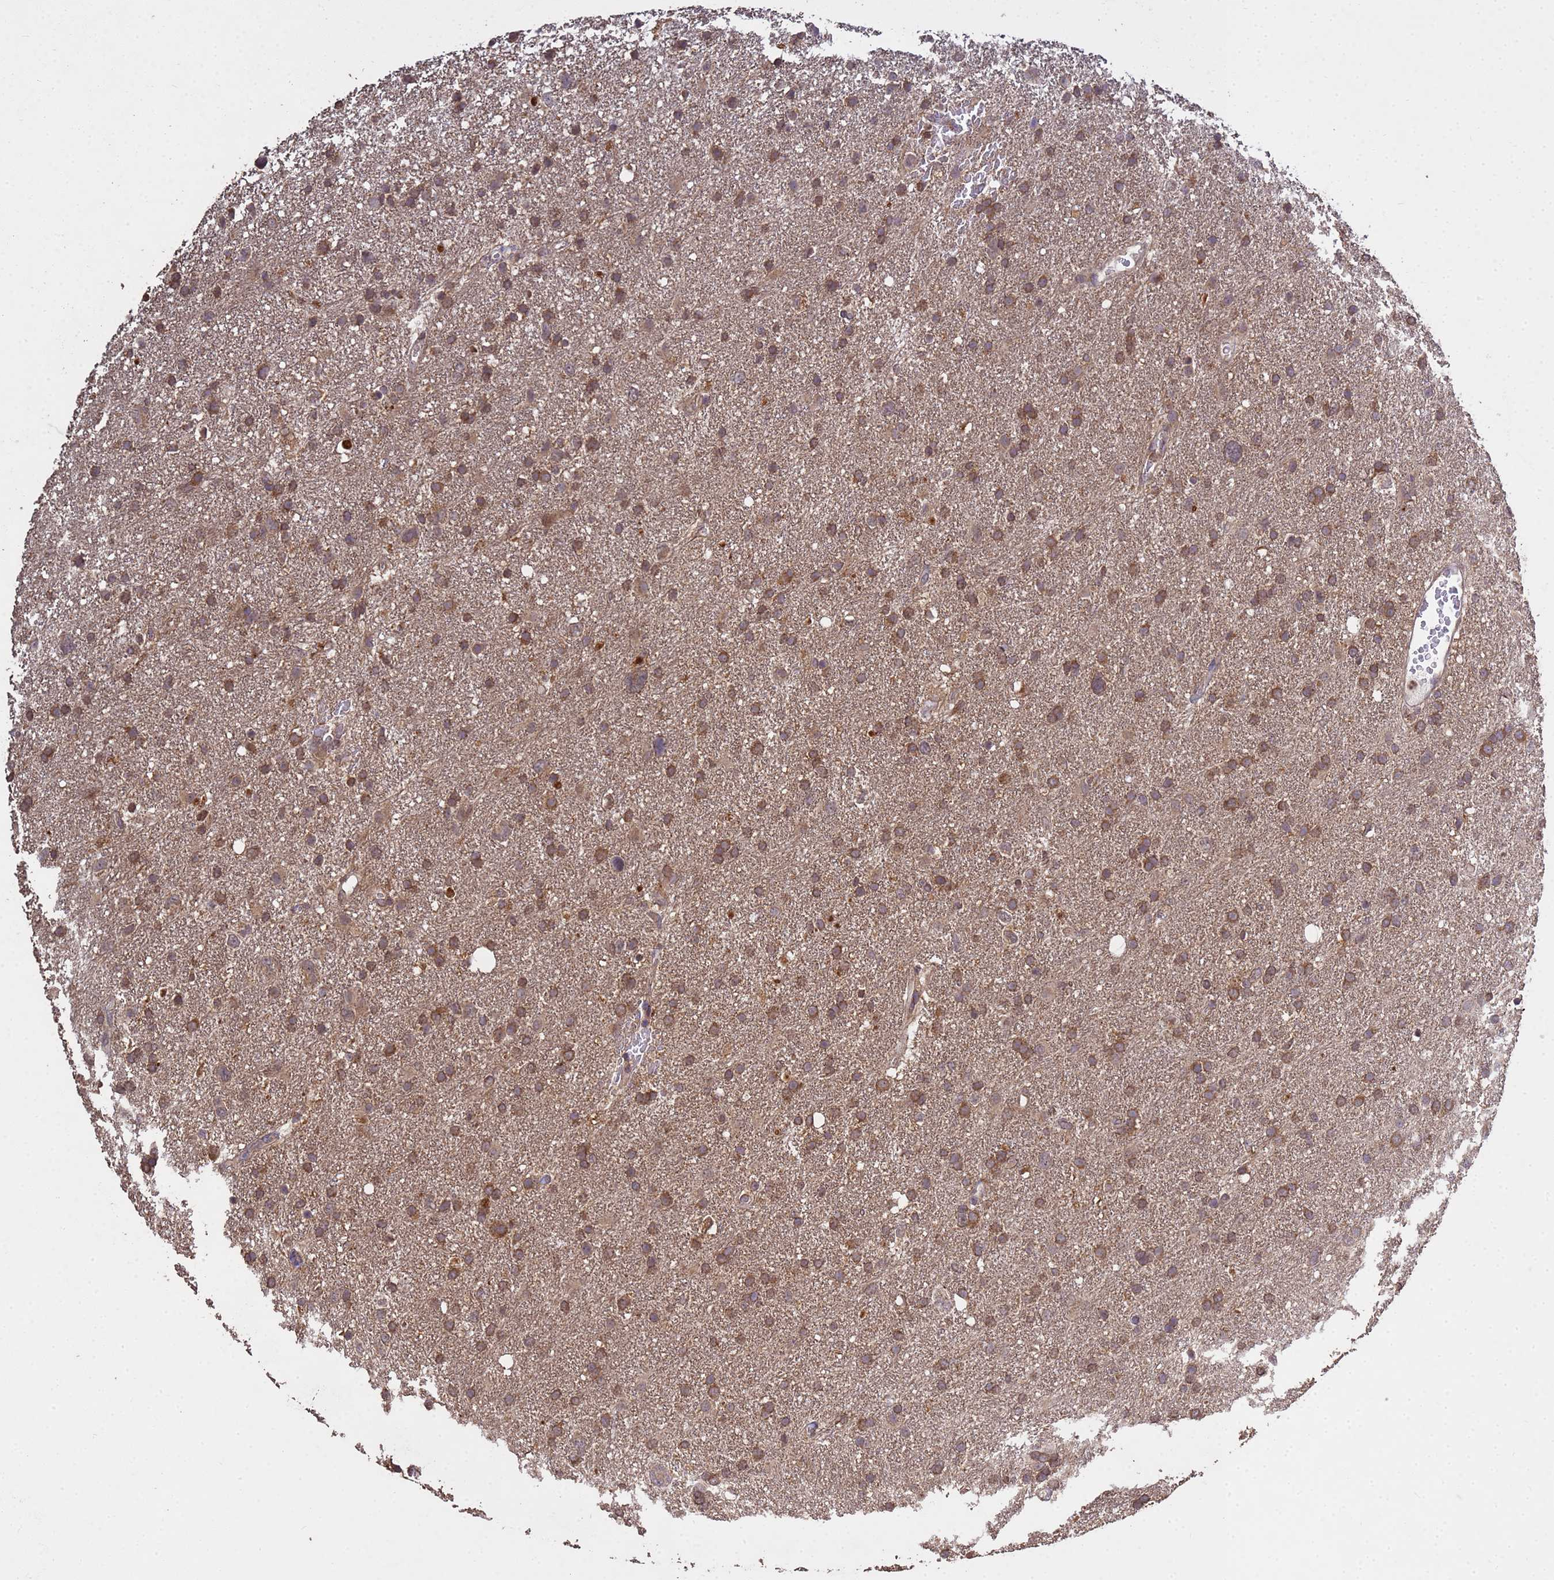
{"staining": {"intensity": "moderate", "quantity": ">75%", "location": "cytoplasmic/membranous"}, "tissue": "glioma", "cell_type": "Tumor cells", "image_type": "cancer", "snomed": [{"axis": "morphology", "description": "Glioma, malignant, High grade"}, {"axis": "topography", "description": "Brain"}], "caption": "Immunohistochemistry (IHC) micrograph of neoplastic tissue: human malignant high-grade glioma stained using IHC displays medium levels of moderate protein expression localized specifically in the cytoplasmic/membranous of tumor cells, appearing as a cytoplasmic/membranous brown color.", "gene": "P2RX7", "patient": {"sex": "male", "age": 61}}